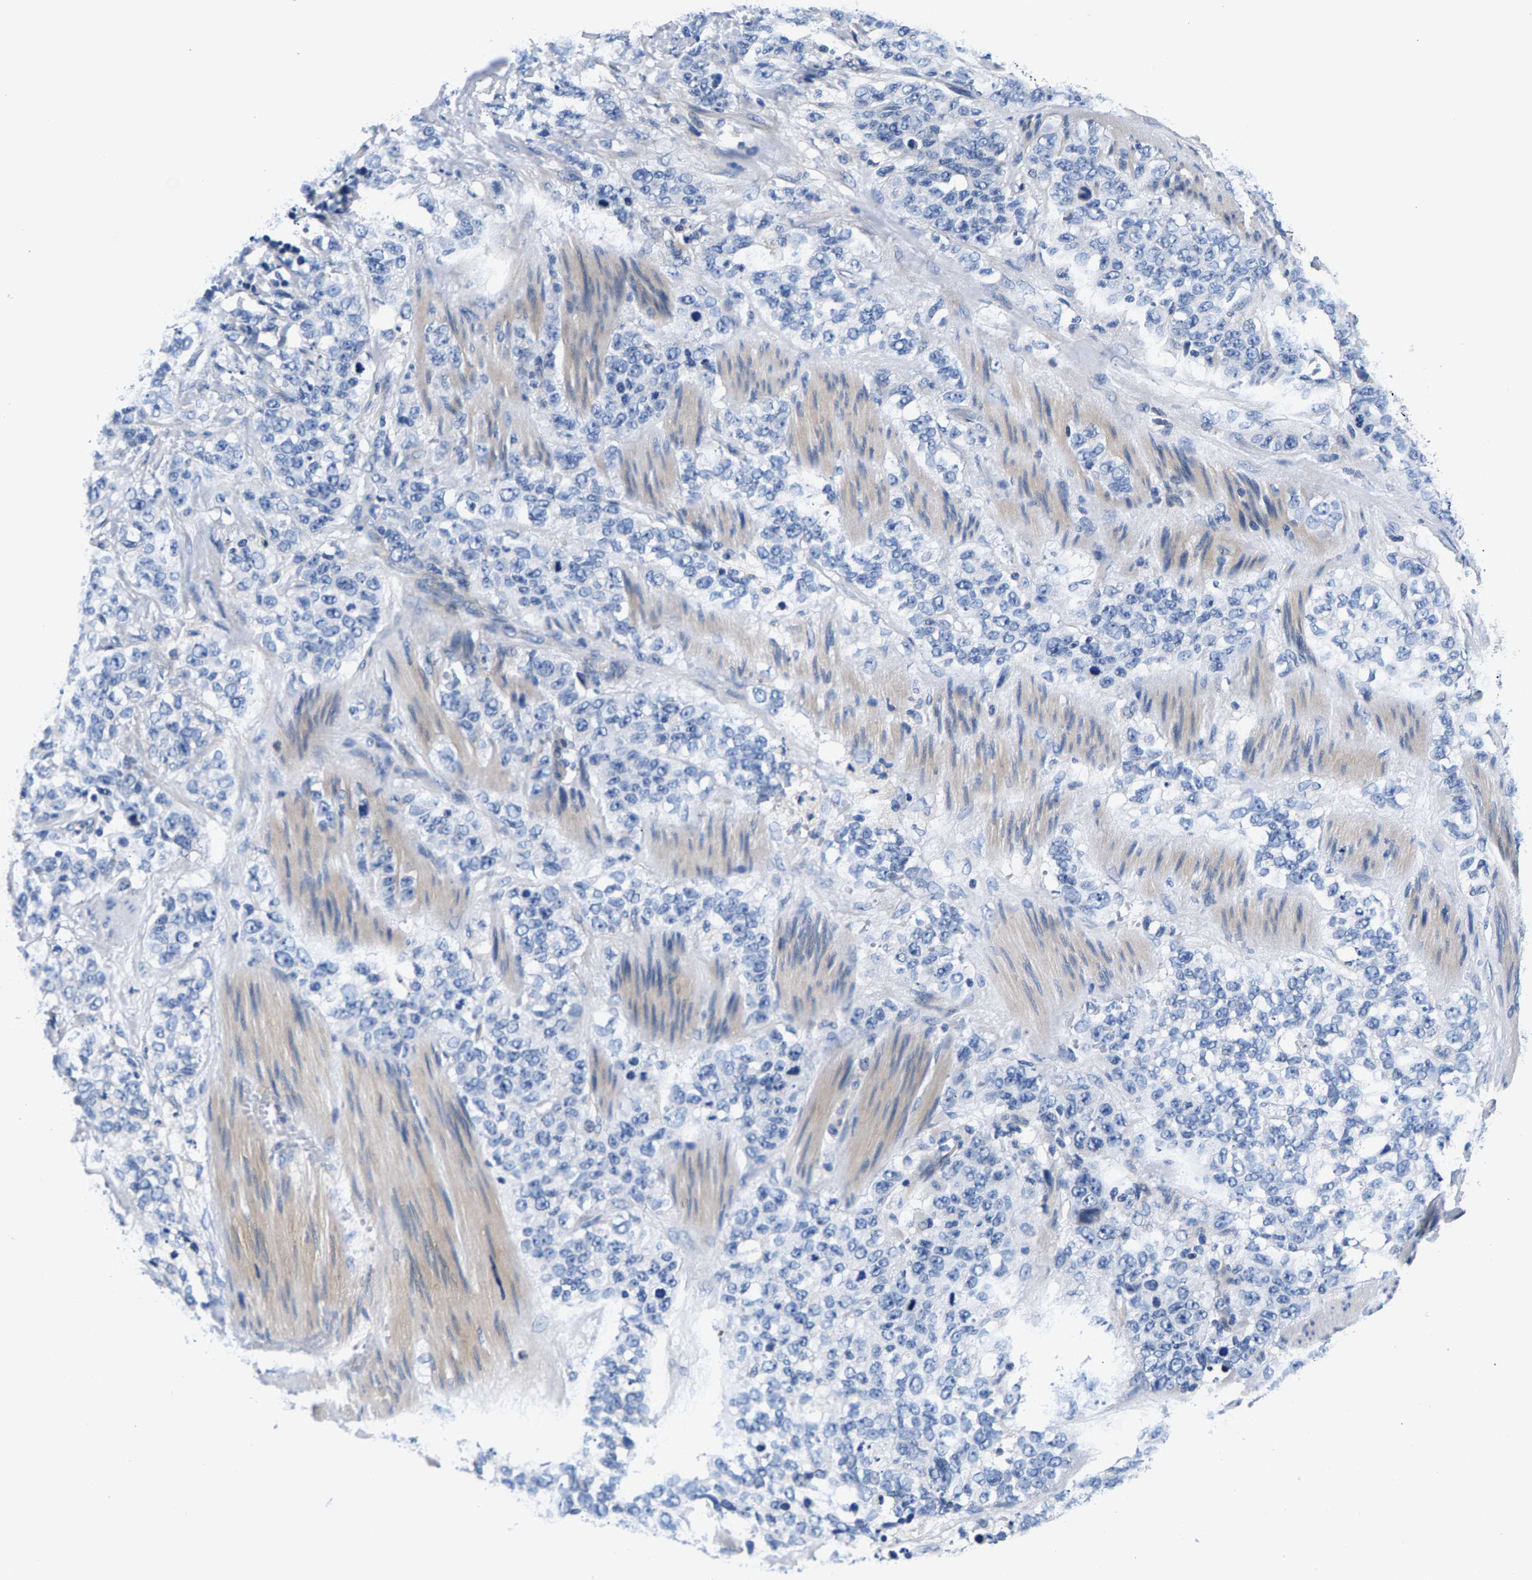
{"staining": {"intensity": "negative", "quantity": "none", "location": "none"}, "tissue": "stomach cancer", "cell_type": "Tumor cells", "image_type": "cancer", "snomed": [{"axis": "morphology", "description": "Adenocarcinoma, NOS"}, {"axis": "topography", "description": "Stomach"}], "caption": "High power microscopy histopathology image of an IHC photomicrograph of stomach cancer, revealing no significant expression in tumor cells.", "gene": "P2RY4", "patient": {"sex": "male", "age": 48}}